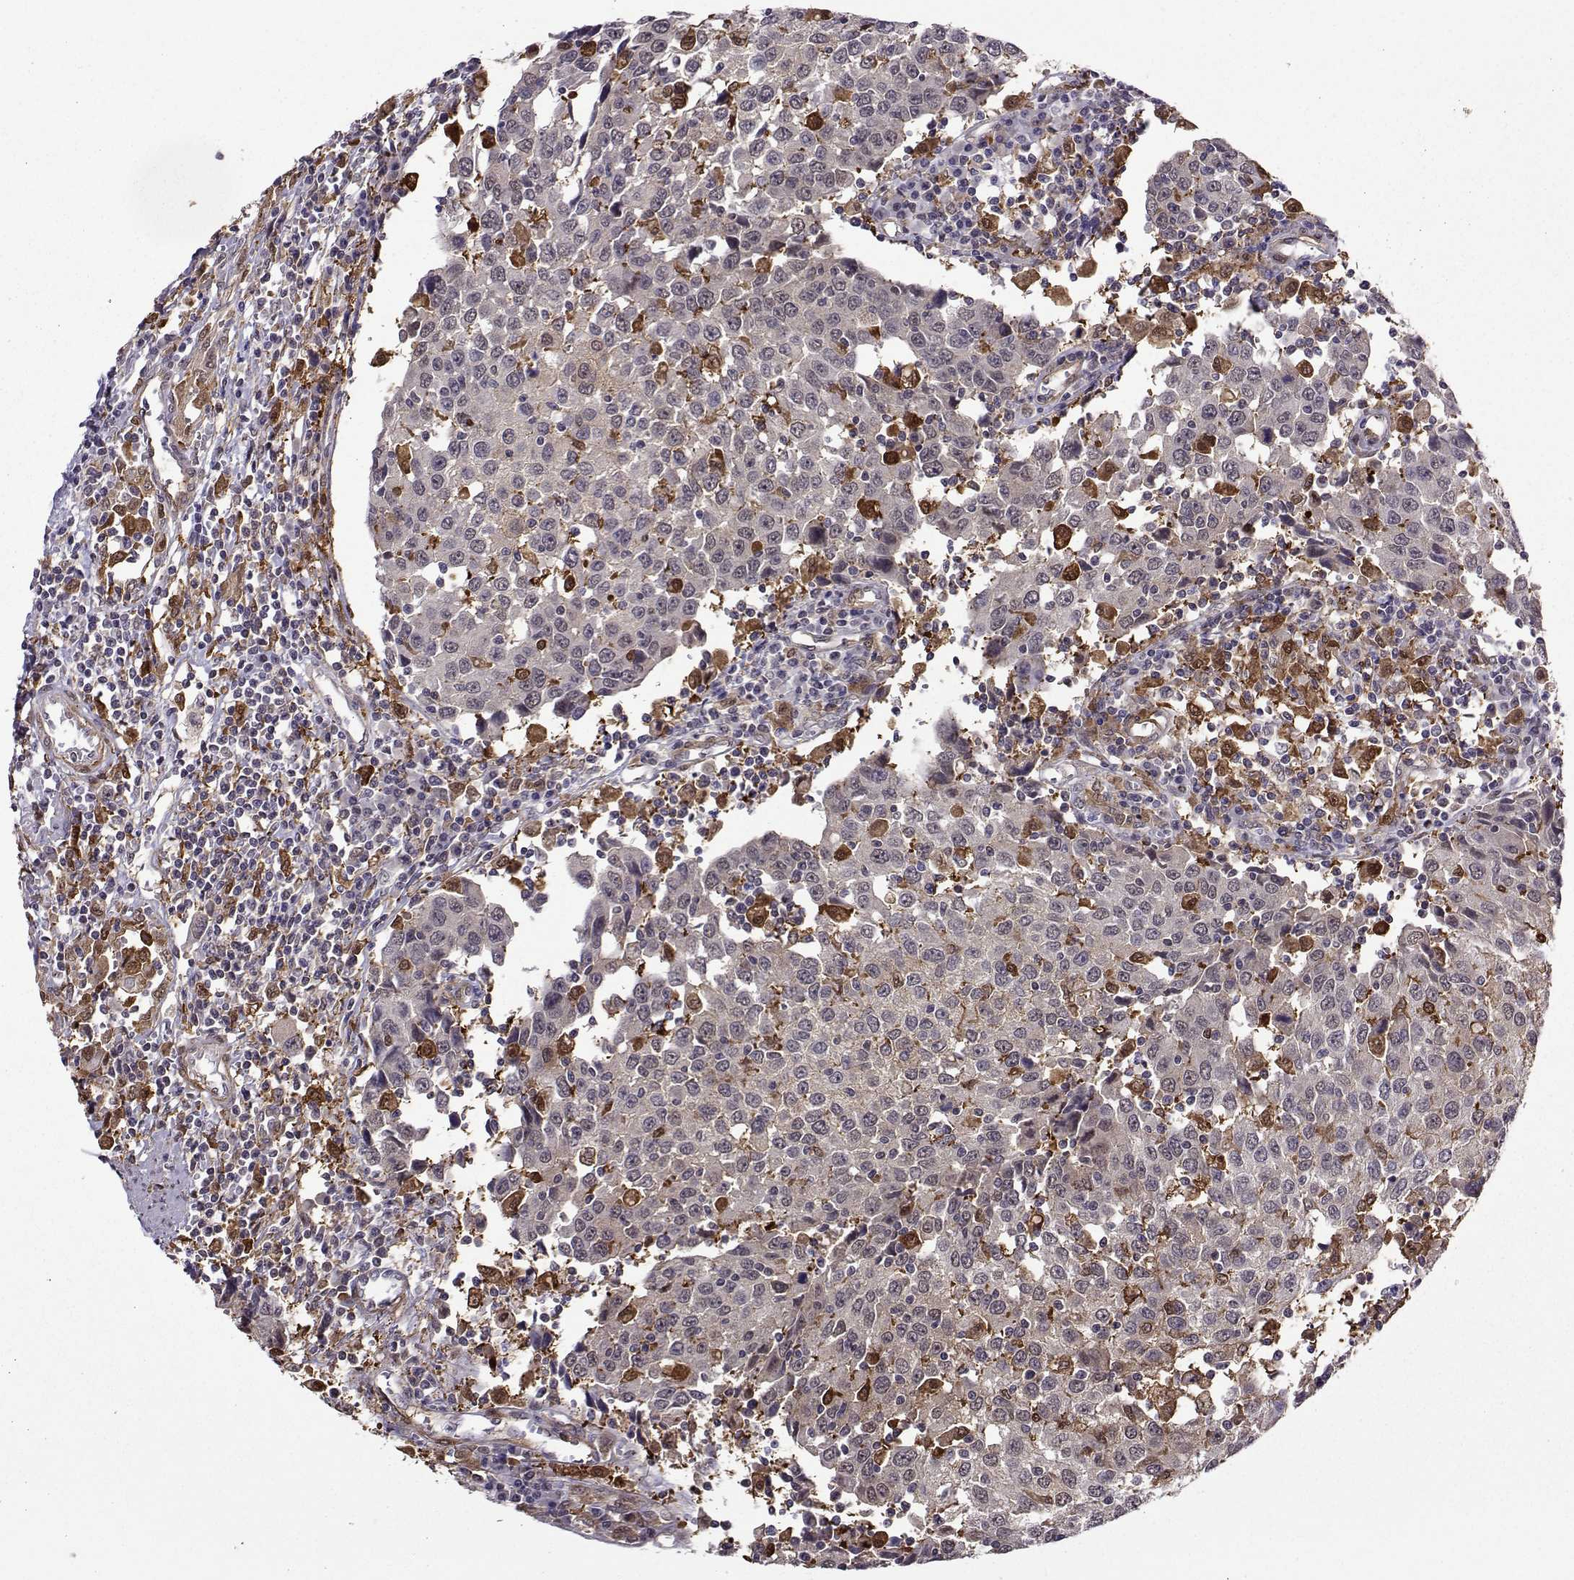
{"staining": {"intensity": "strong", "quantity": "<25%", "location": "cytoplasmic/membranous"}, "tissue": "urothelial cancer", "cell_type": "Tumor cells", "image_type": "cancer", "snomed": [{"axis": "morphology", "description": "Urothelial carcinoma, High grade"}, {"axis": "topography", "description": "Urinary bladder"}], "caption": "Urothelial carcinoma (high-grade) stained with a protein marker shows strong staining in tumor cells.", "gene": "DDX20", "patient": {"sex": "female", "age": 85}}